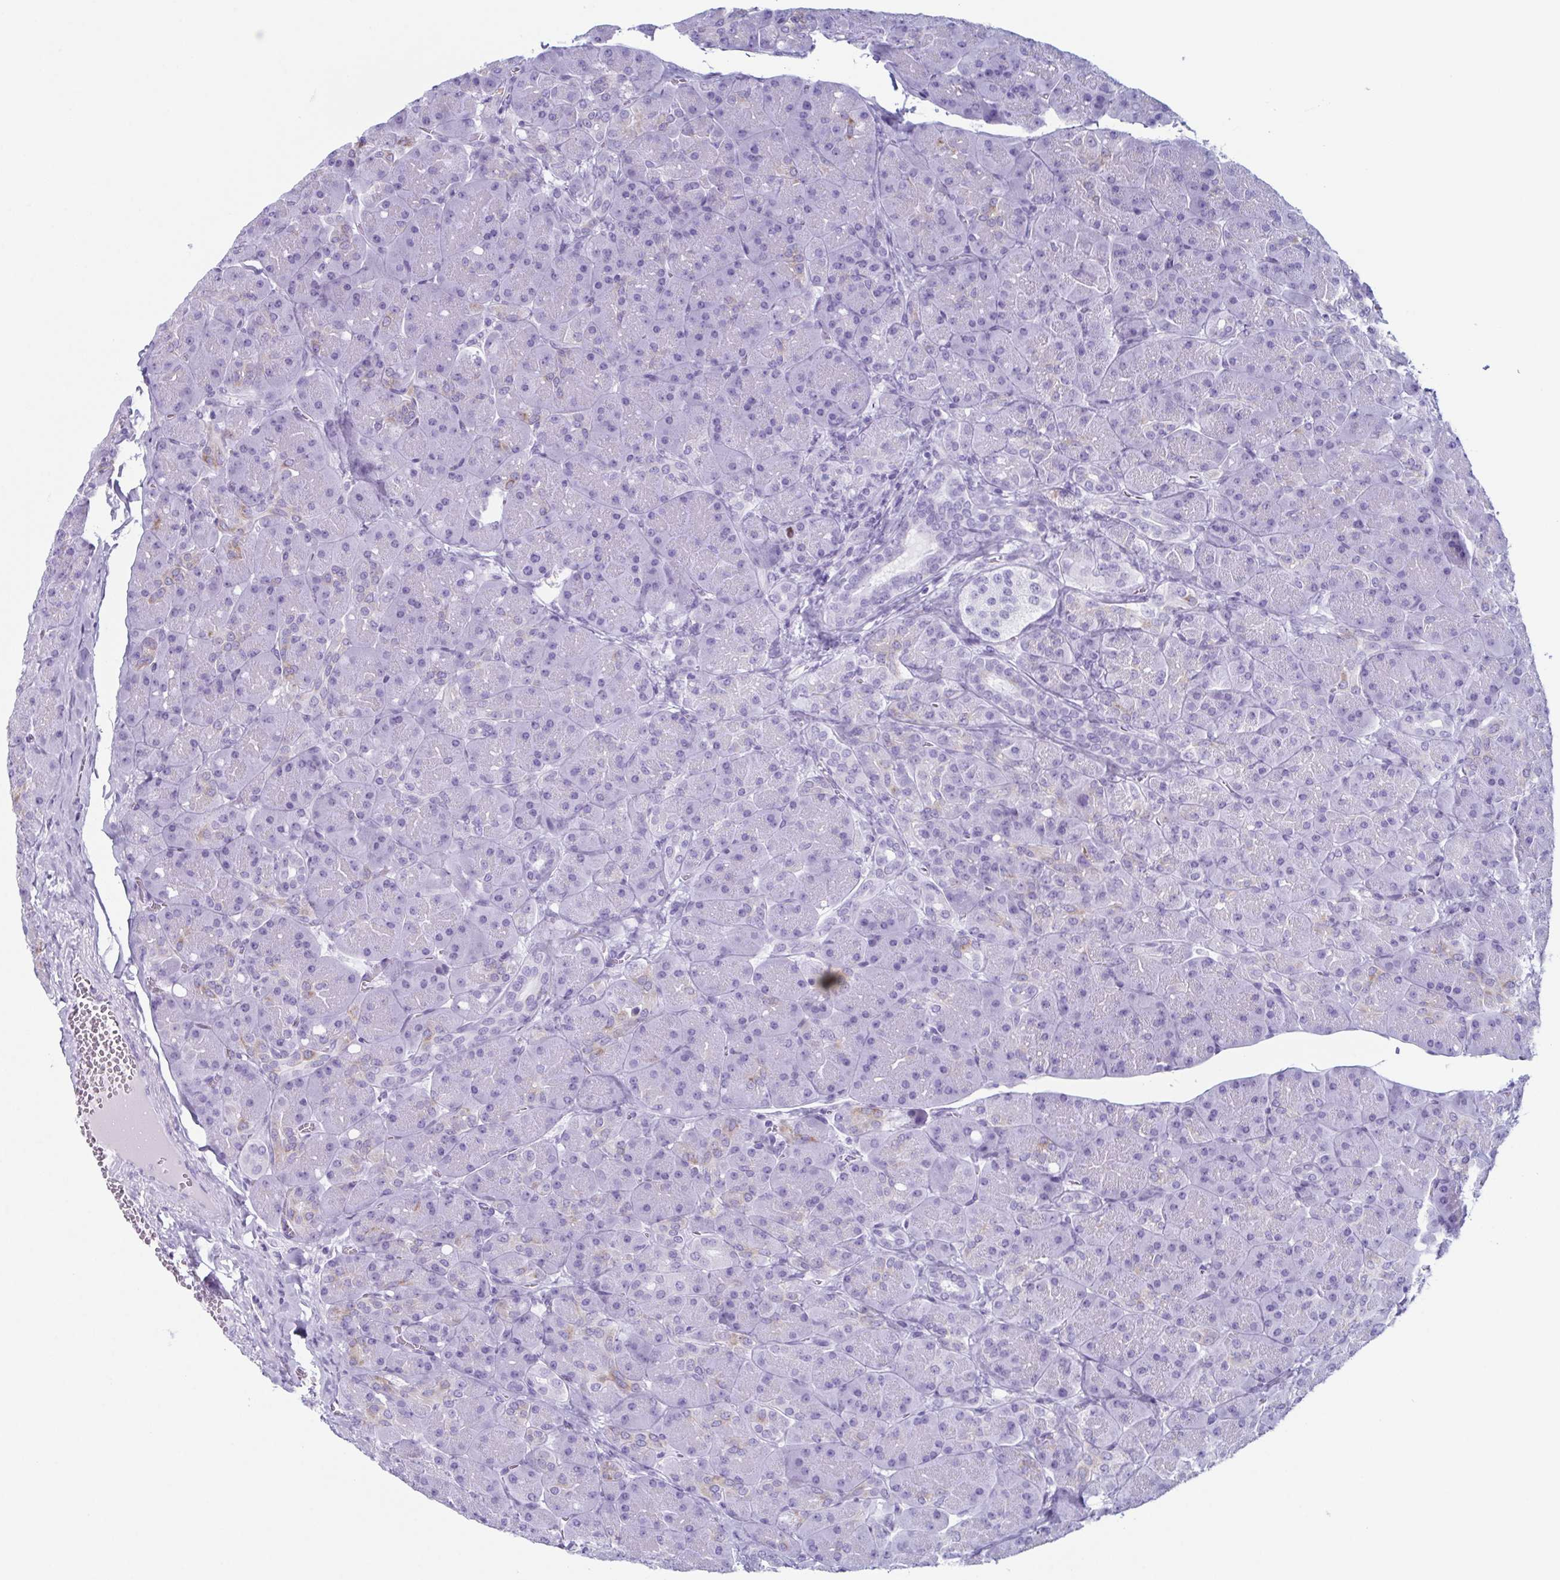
{"staining": {"intensity": "negative", "quantity": "none", "location": "none"}, "tissue": "pancreas", "cell_type": "Exocrine glandular cells", "image_type": "normal", "snomed": [{"axis": "morphology", "description": "Normal tissue, NOS"}, {"axis": "topography", "description": "Pancreas"}], "caption": "This is an immunohistochemistry (IHC) histopathology image of unremarkable pancreas. There is no positivity in exocrine glandular cells.", "gene": "ENKUR", "patient": {"sex": "male", "age": 55}}